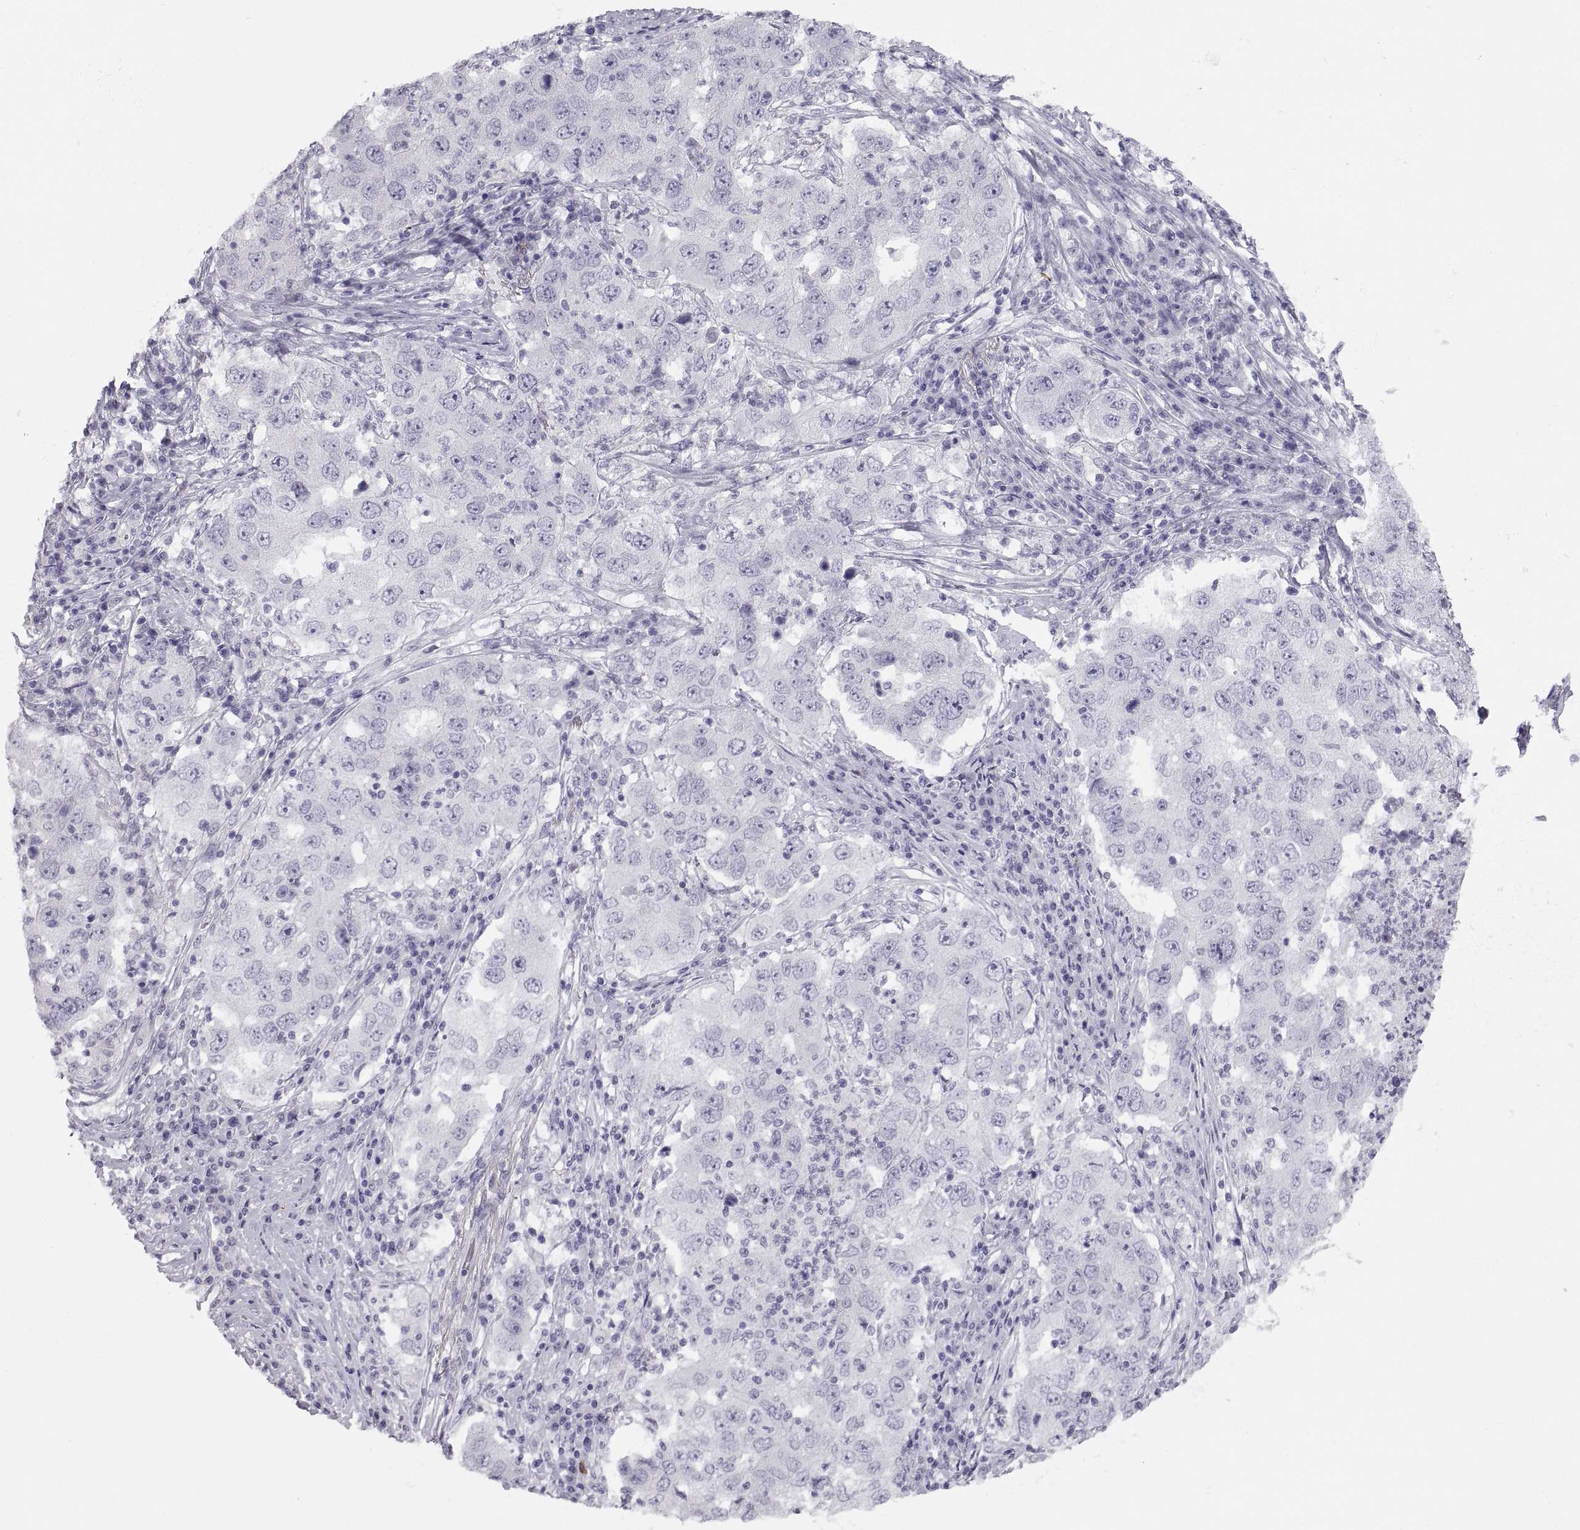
{"staining": {"intensity": "negative", "quantity": "none", "location": "none"}, "tissue": "lung cancer", "cell_type": "Tumor cells", "image_type": "cancer", "snomed": [{"axis": "morphology", "description": "Adenocarcinoma, NOS"}, {"axis": "topography", "description": "Lung"}], "caption": "Lung cancer stained for a protein using immunohistochemistry reveals no staining tumor cells.", "gene": "ZNF185", "patient": {"sex": "male", "age": 73}}